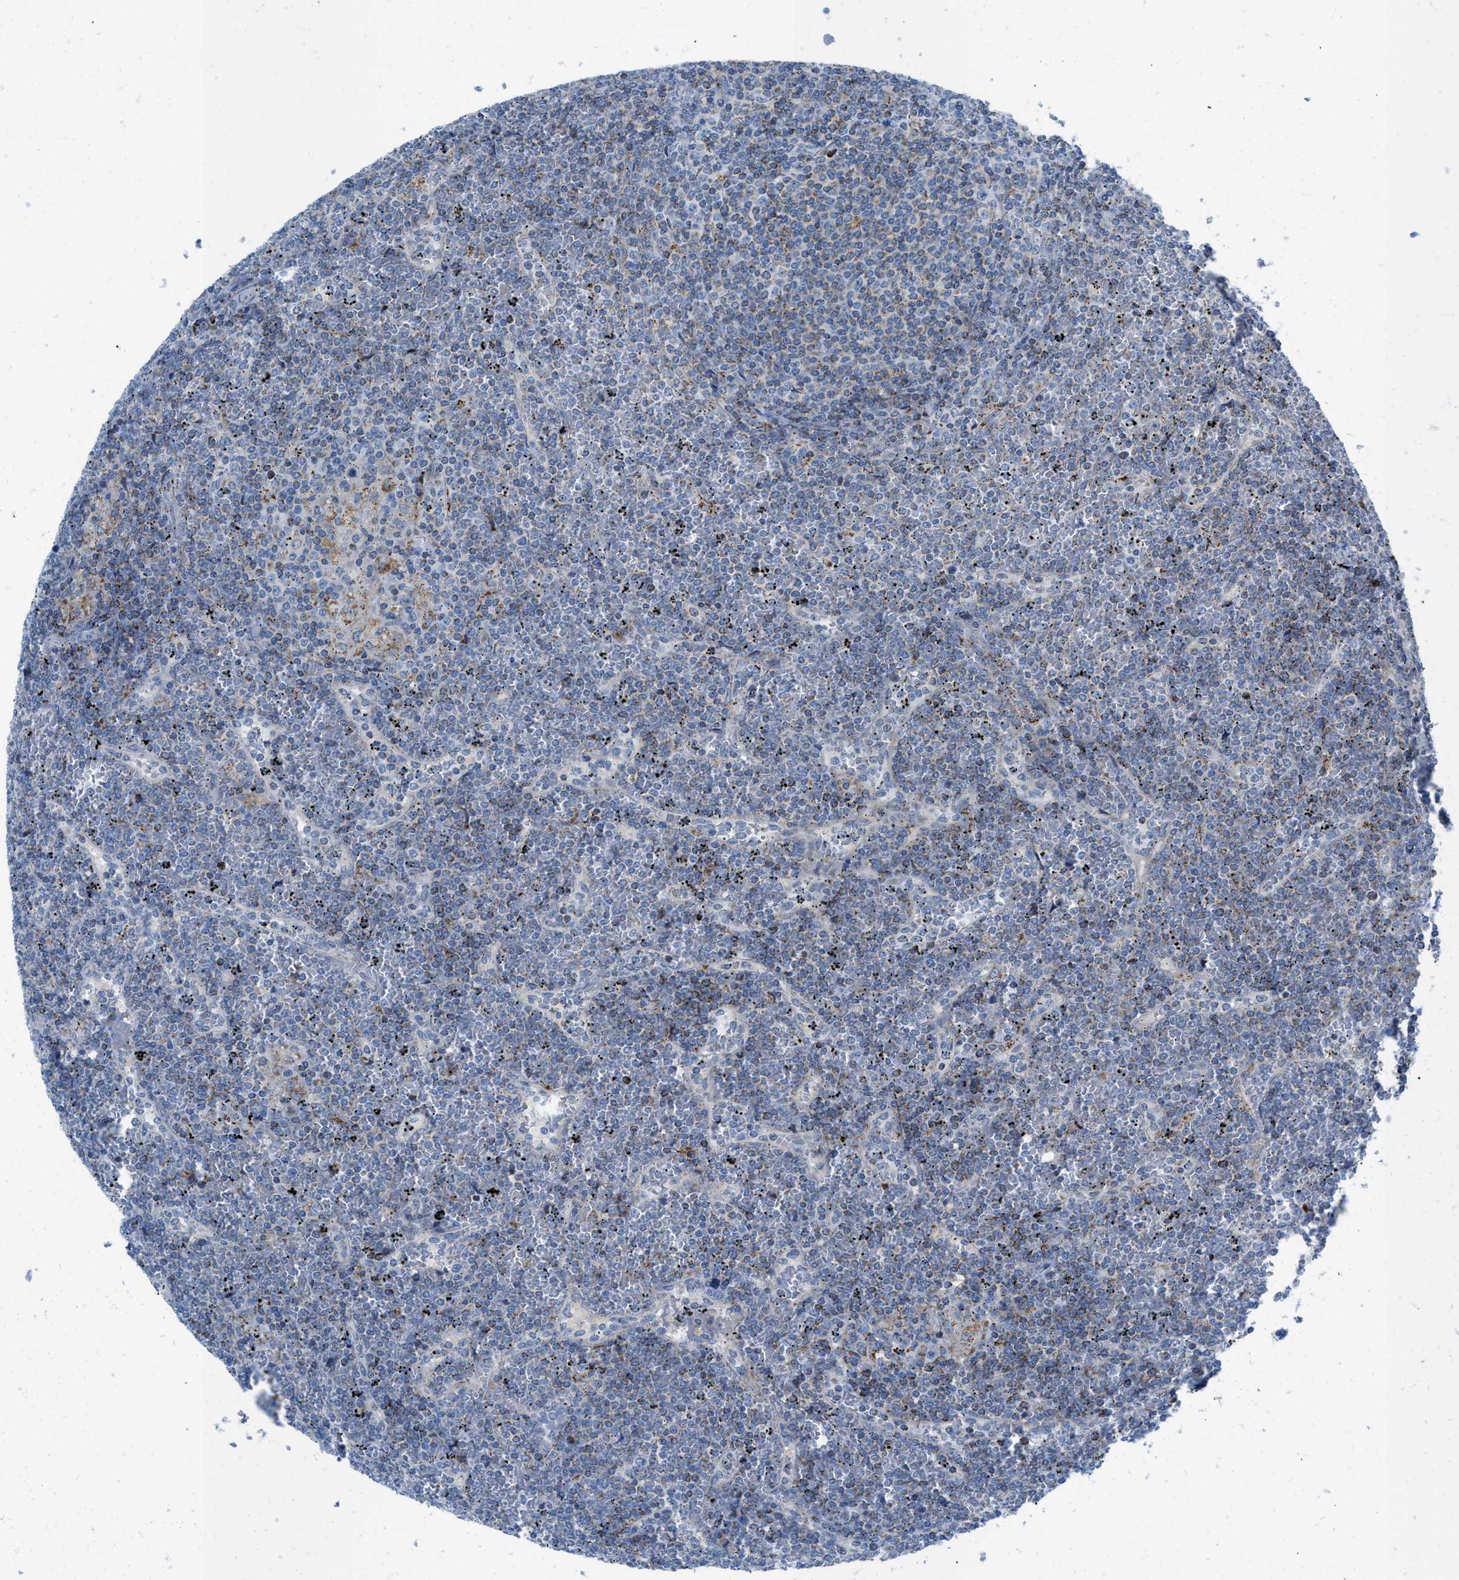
{"staining": {"intensity": "negative", "quantity": "none", "location": "none"}, "tissue": "lymphoma", "cell_type": "Tumor cells", "image_type": "cancer", "snomed": [{"axis": "morphology", "description": "Malignant lymphoma, non-Hodgkin's type, Low grade"}, {"axis": "topography", "description": "Spleen"}], "caption": "The histopathology image exhibits no staining of tumor cells in lymphoma.", "gene": "RBBP9", "patient": {"sex": "female", "age": 19}}